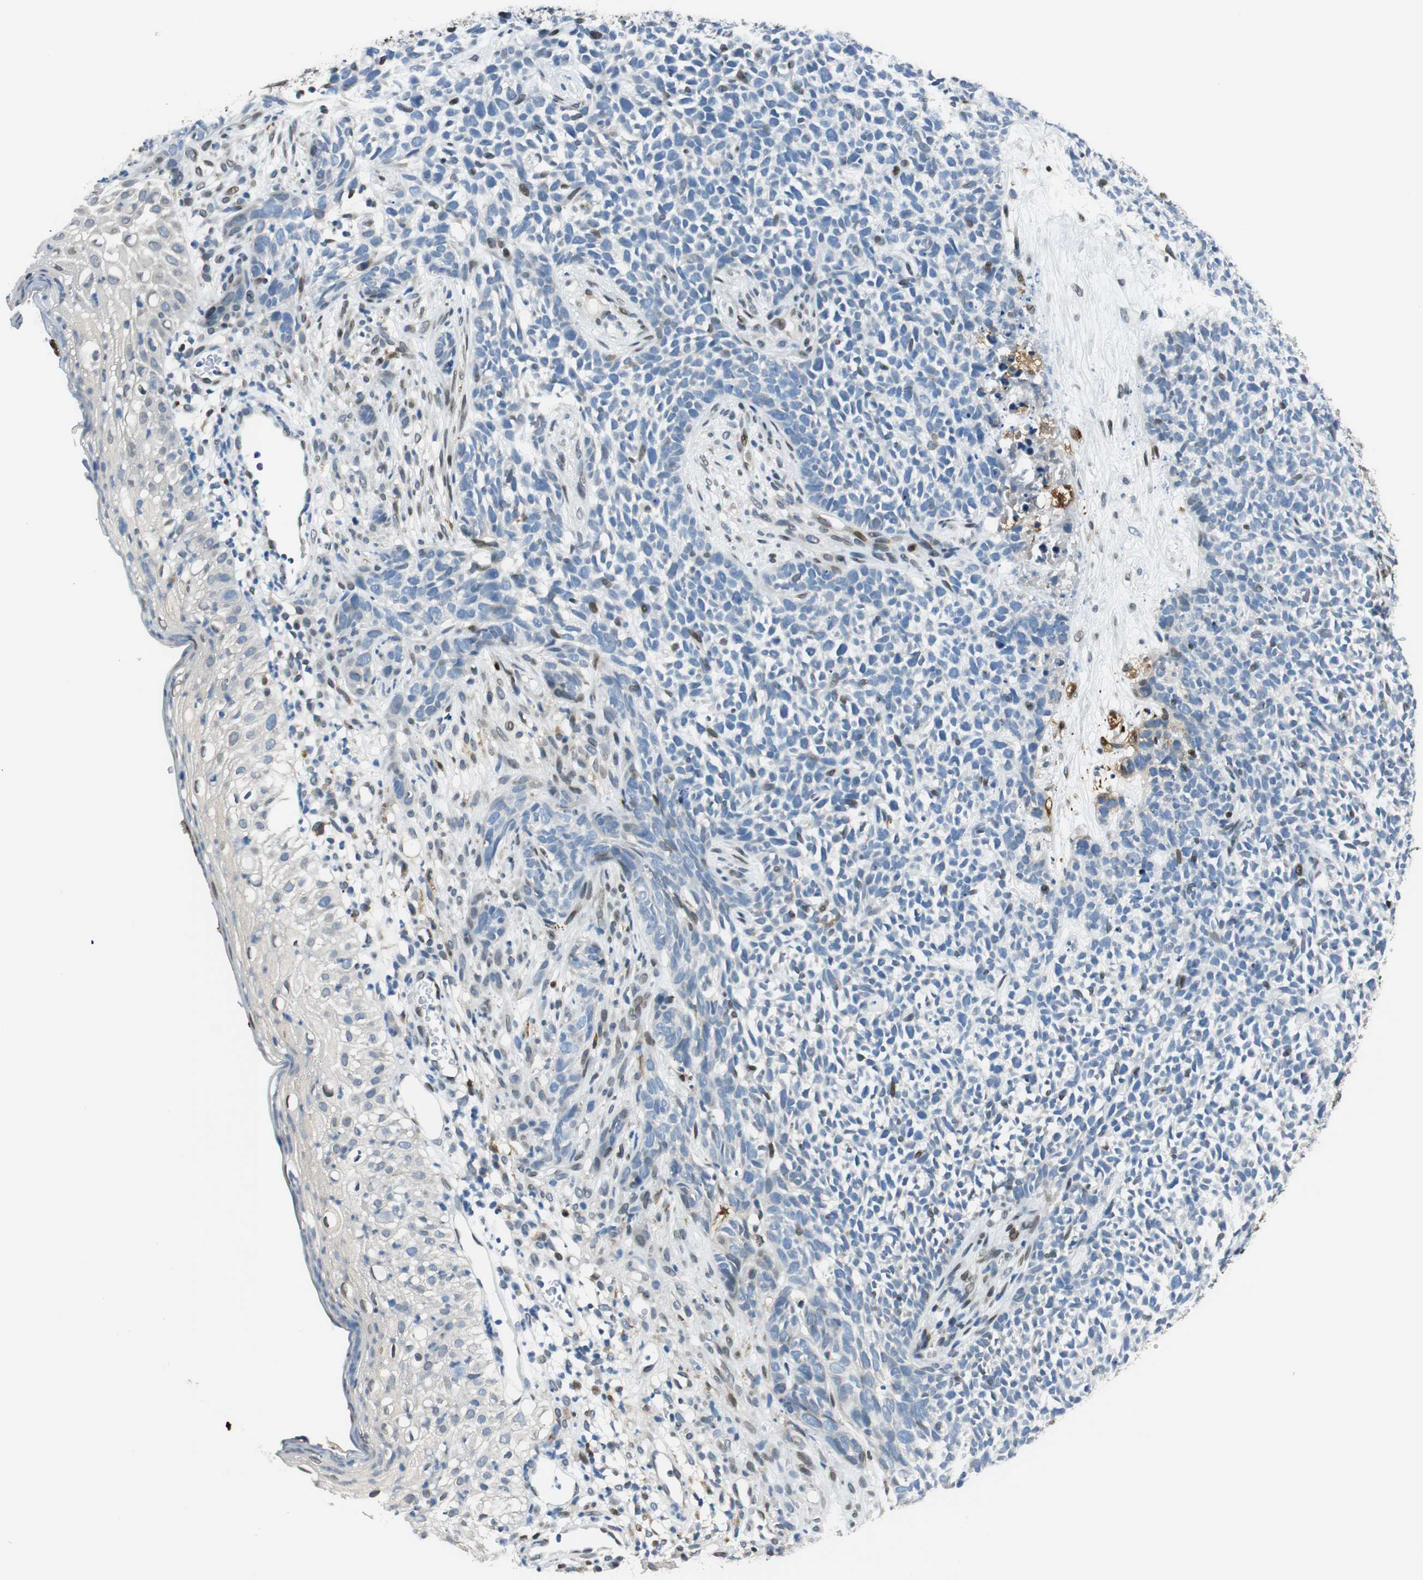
{"staining": {"intensity": "negative", "quantity": "none", "location": "none"}, "tissue": "skin cancer", "cell_type": "Tumor cells", "image_type": "cancer", "snomed": [{"axis": "morphology", "description": "Basal cell carcinoma"}, {"axis": "topography", "description": "Skin"}], "caption": "Human skin cancer (basal cell carcinoma) stained for a protein using immunohistochemistry demonstrates no positivity in tumor cells.", "gene": "TMEM260", "patient": {"sex": "female", "age": 84}}